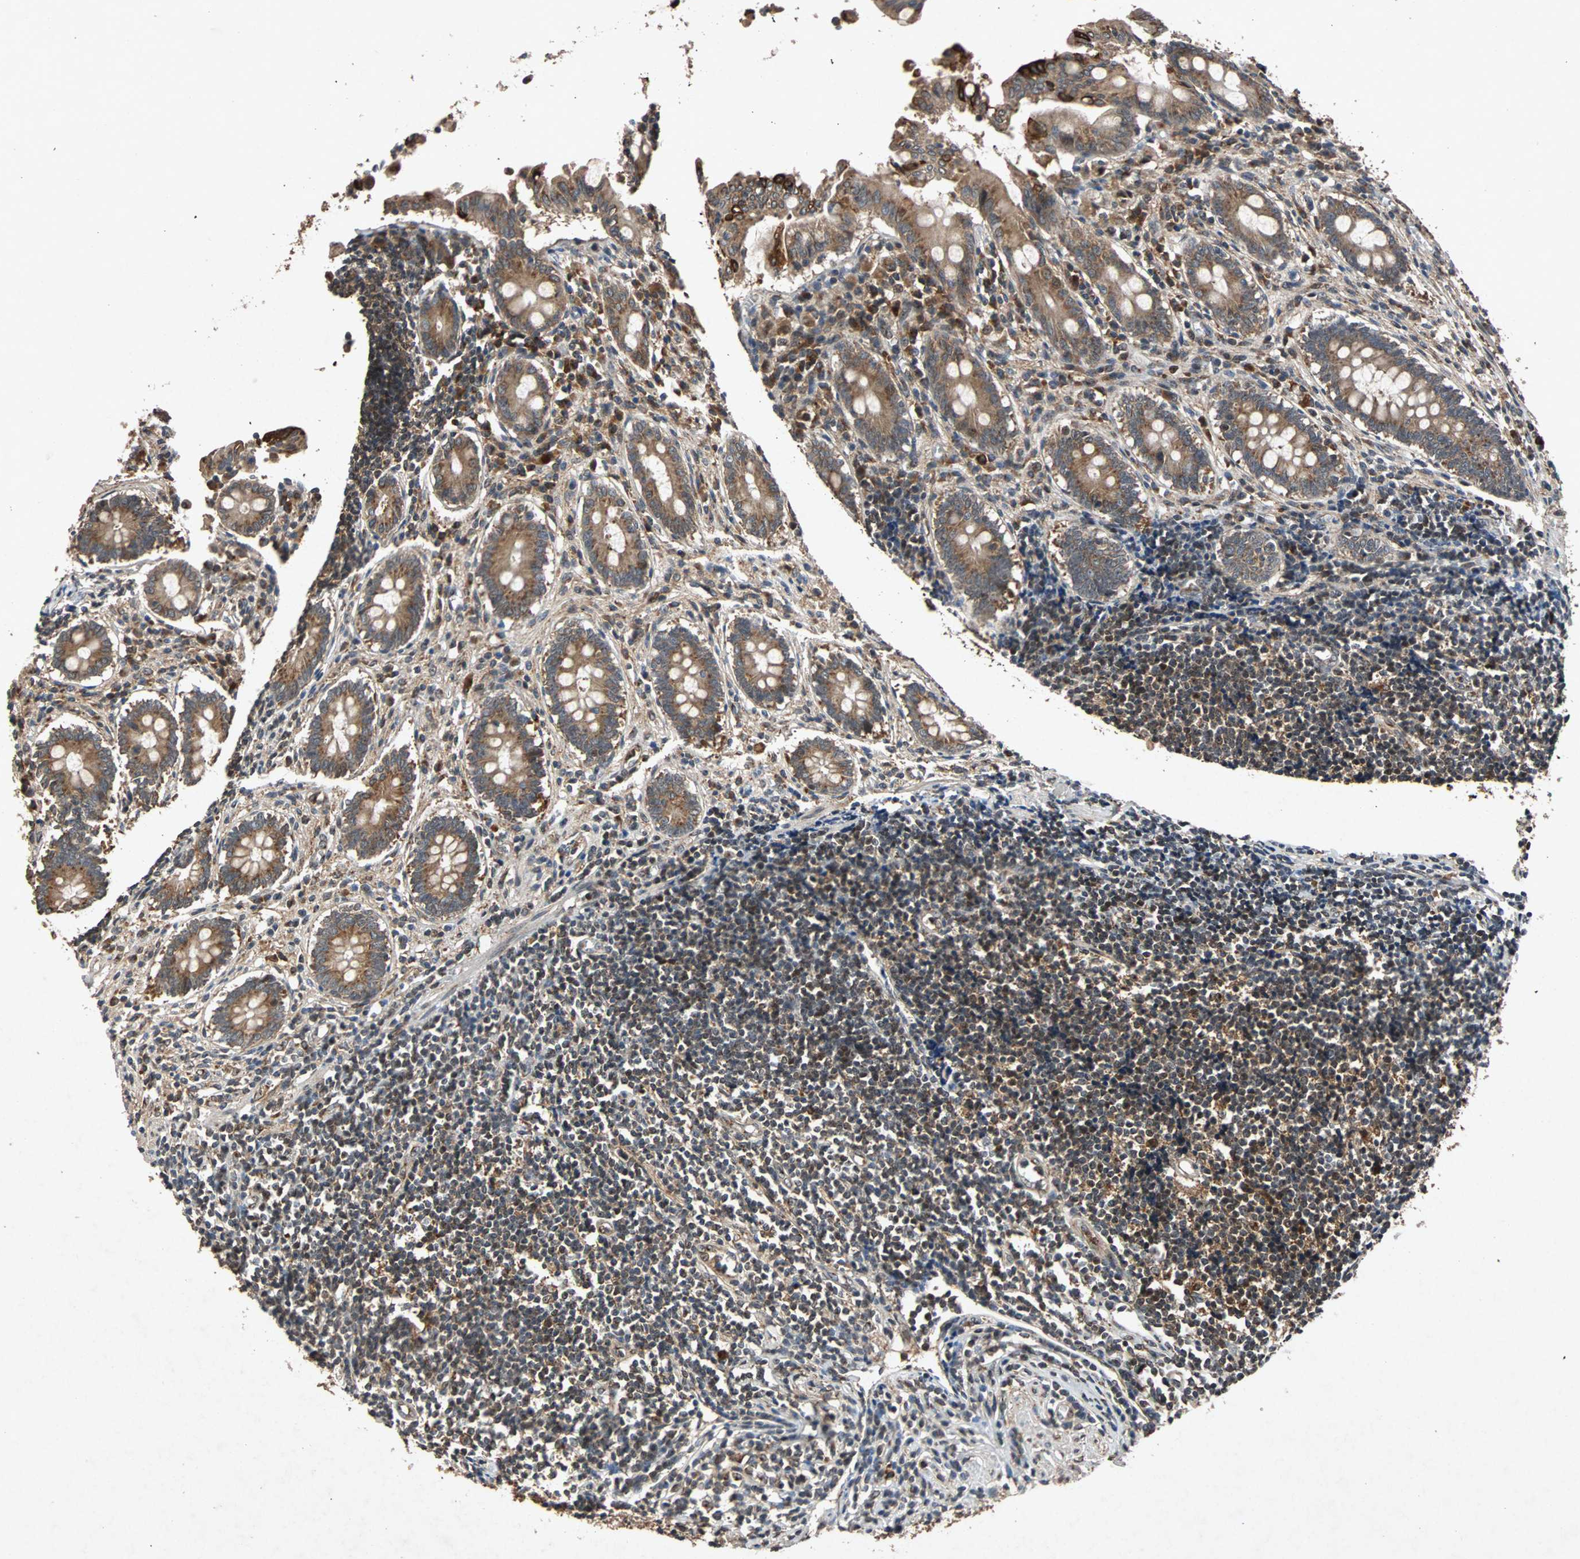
{"staining": {"intensity": "strong", "quantity": ">75%", "location": "cytoplasmic/membranous"}, "tissue": "appendix", "cell_type": "Glandular cells", "image_type": "normal", "snomed": [{"axis": "morphology", "description": "Normal tissue, NOS"}, {"axis": "topography", "description": "Appendix"}], "caption": "High-power microscopy captured an IHC photomicrograph of unremarkable appendix, revealing strong cytoplasmic/membranous positivity in about >75% of glandular cells. The protein is stained brown, and the nuclei are stained in blue (DAB IHC with brightfield microscopy, high magnification).", "gene": "USP31", "patient": {"sex": "female", "age": 50}}